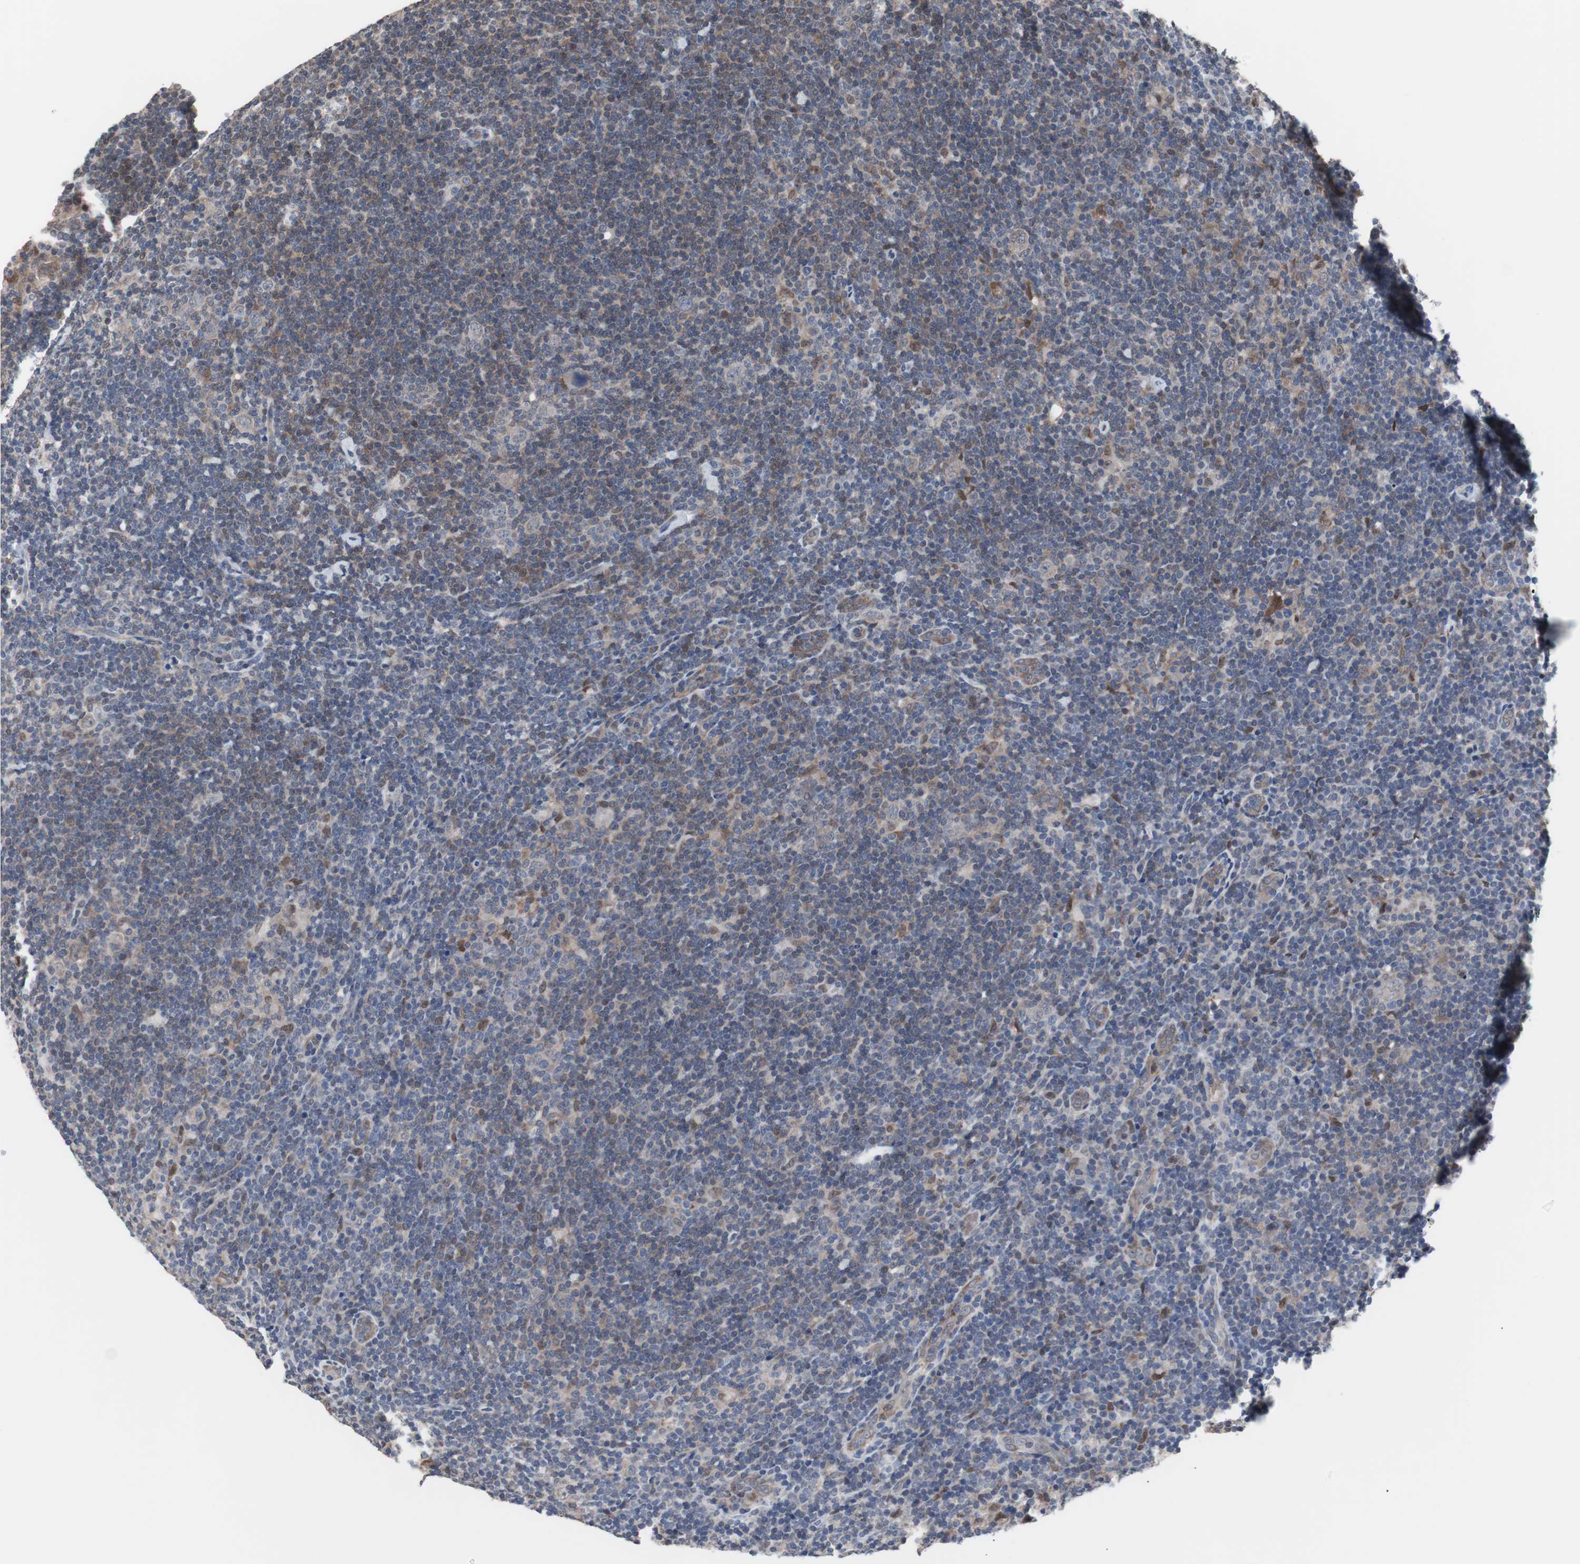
{"staining": {"intensity": "moderate", "quantity": "<25%", "location": "cytoplasmic/membranous,nuclear"}, "tissue": "lymphoma", "cell_type": "Tumor cells", "image_type": "cancer", "snomed": [{"axis": "morphology", "description": "Hodgkin's disease, NOS"}, {"axis": "topography", "description": "Lymph node"}], "caption": "Human lymphoma stained for a protein (brown) shows moderate cytoplasmic/membranous and nuclear positive expression in approximately <25% of tumor cells.", "gene": "RBM47", "patient": {"sex": "female", "age": 57}}